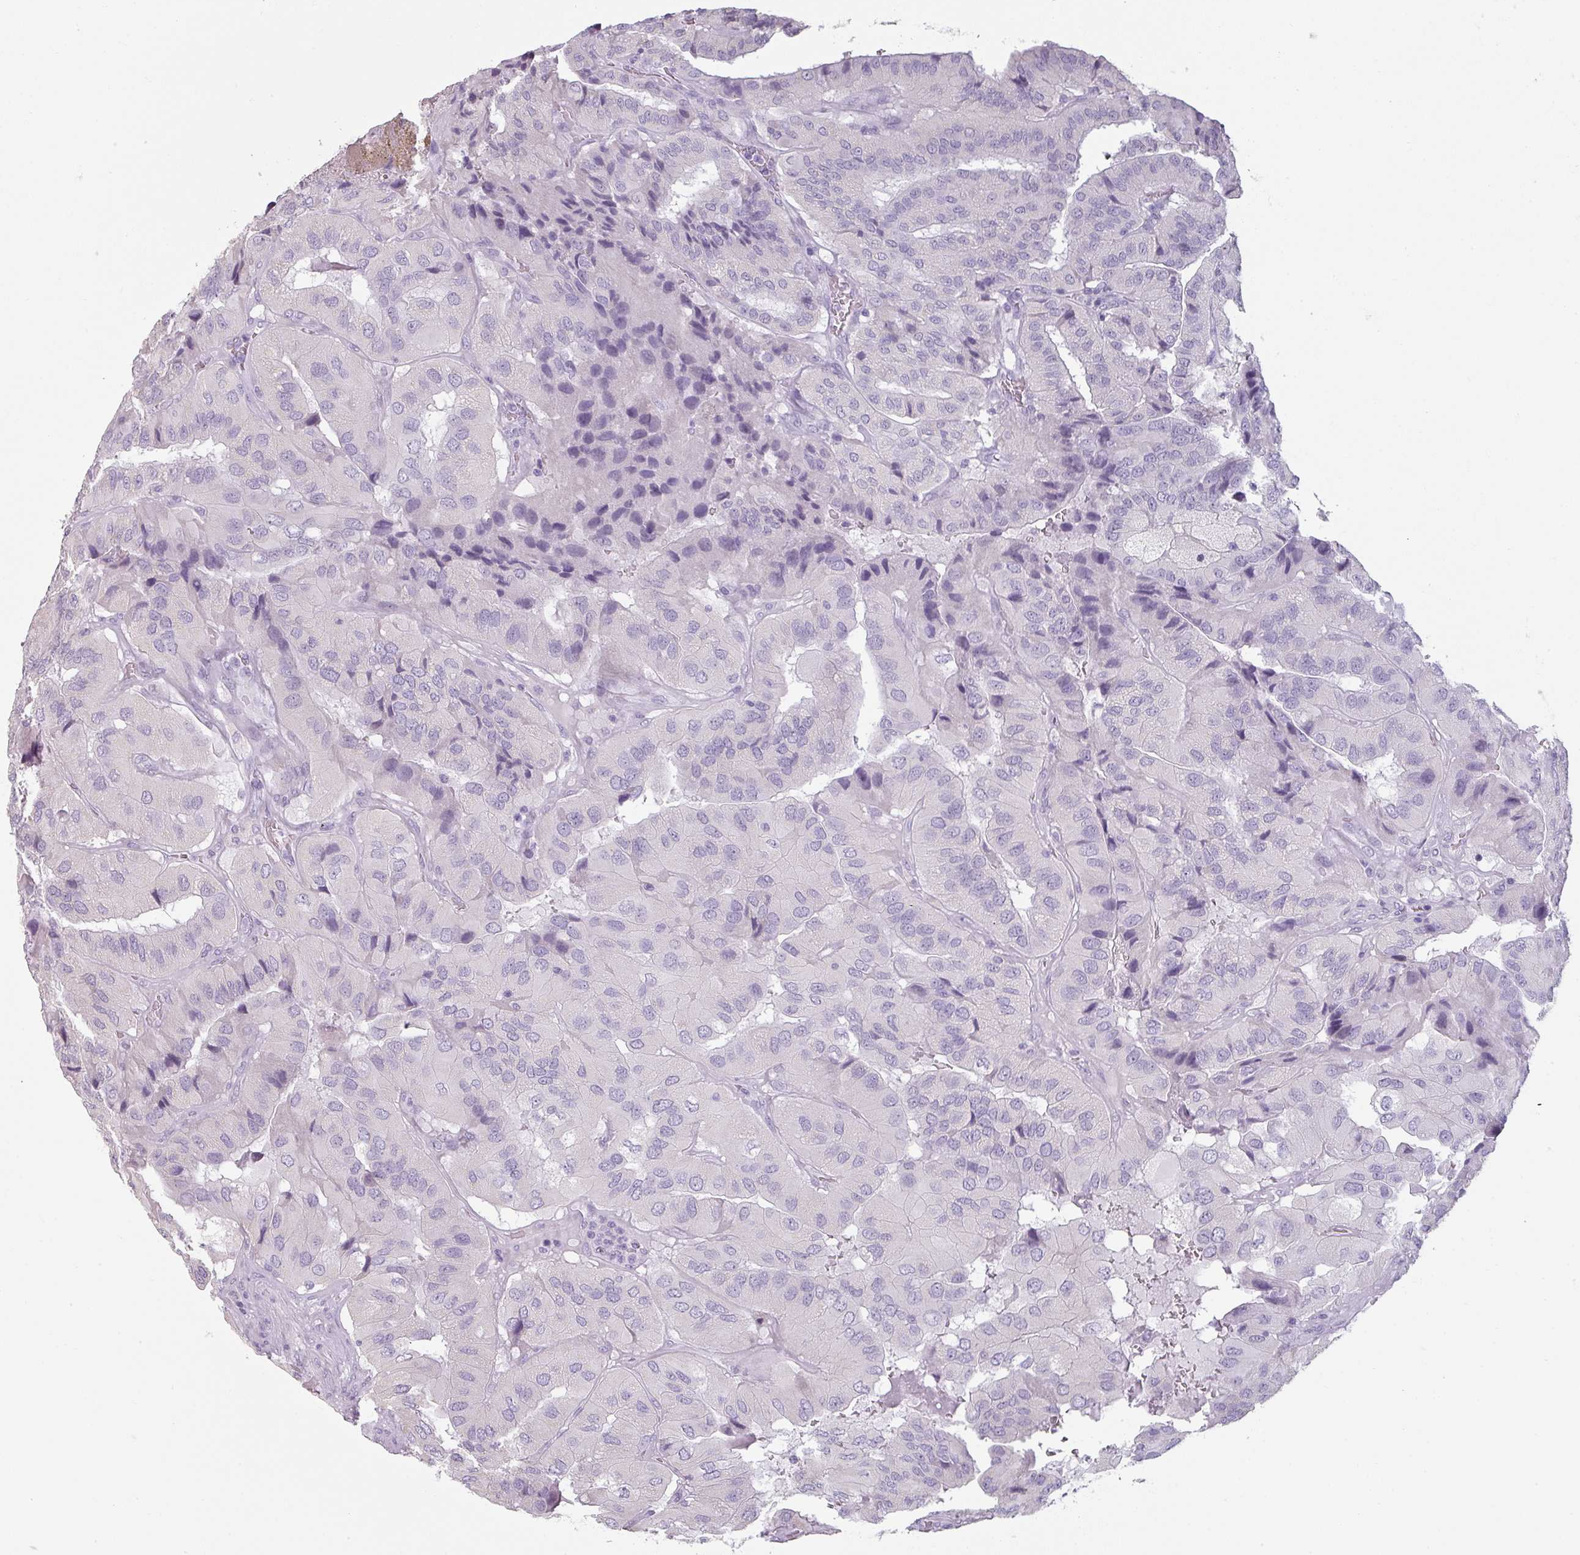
{"staining": {"intensity": "negative", "quantity": "none", "location": "none"}, "tissue": "thyroid cancer", "cell_type": "Tumor cells", "image_type": "cancer", "snomed": [{"axis": "morphology", "description": "Normal tissue, NOS"}, {"axis": "morphology", "description": "Papillary adenocarcinoma, NOS"}, {"axis": "topography", "description": "Thyroid gland"}], "caption": "The IHC image has no significant expression in tumor cells of thyroid papillary adenocarcinoma tissue. (Brightfield microscopy of DAB immunohistochemistry at high magnification).", "gene": "SFTPA1", "patient": {"sex": "female", "age": 59}}